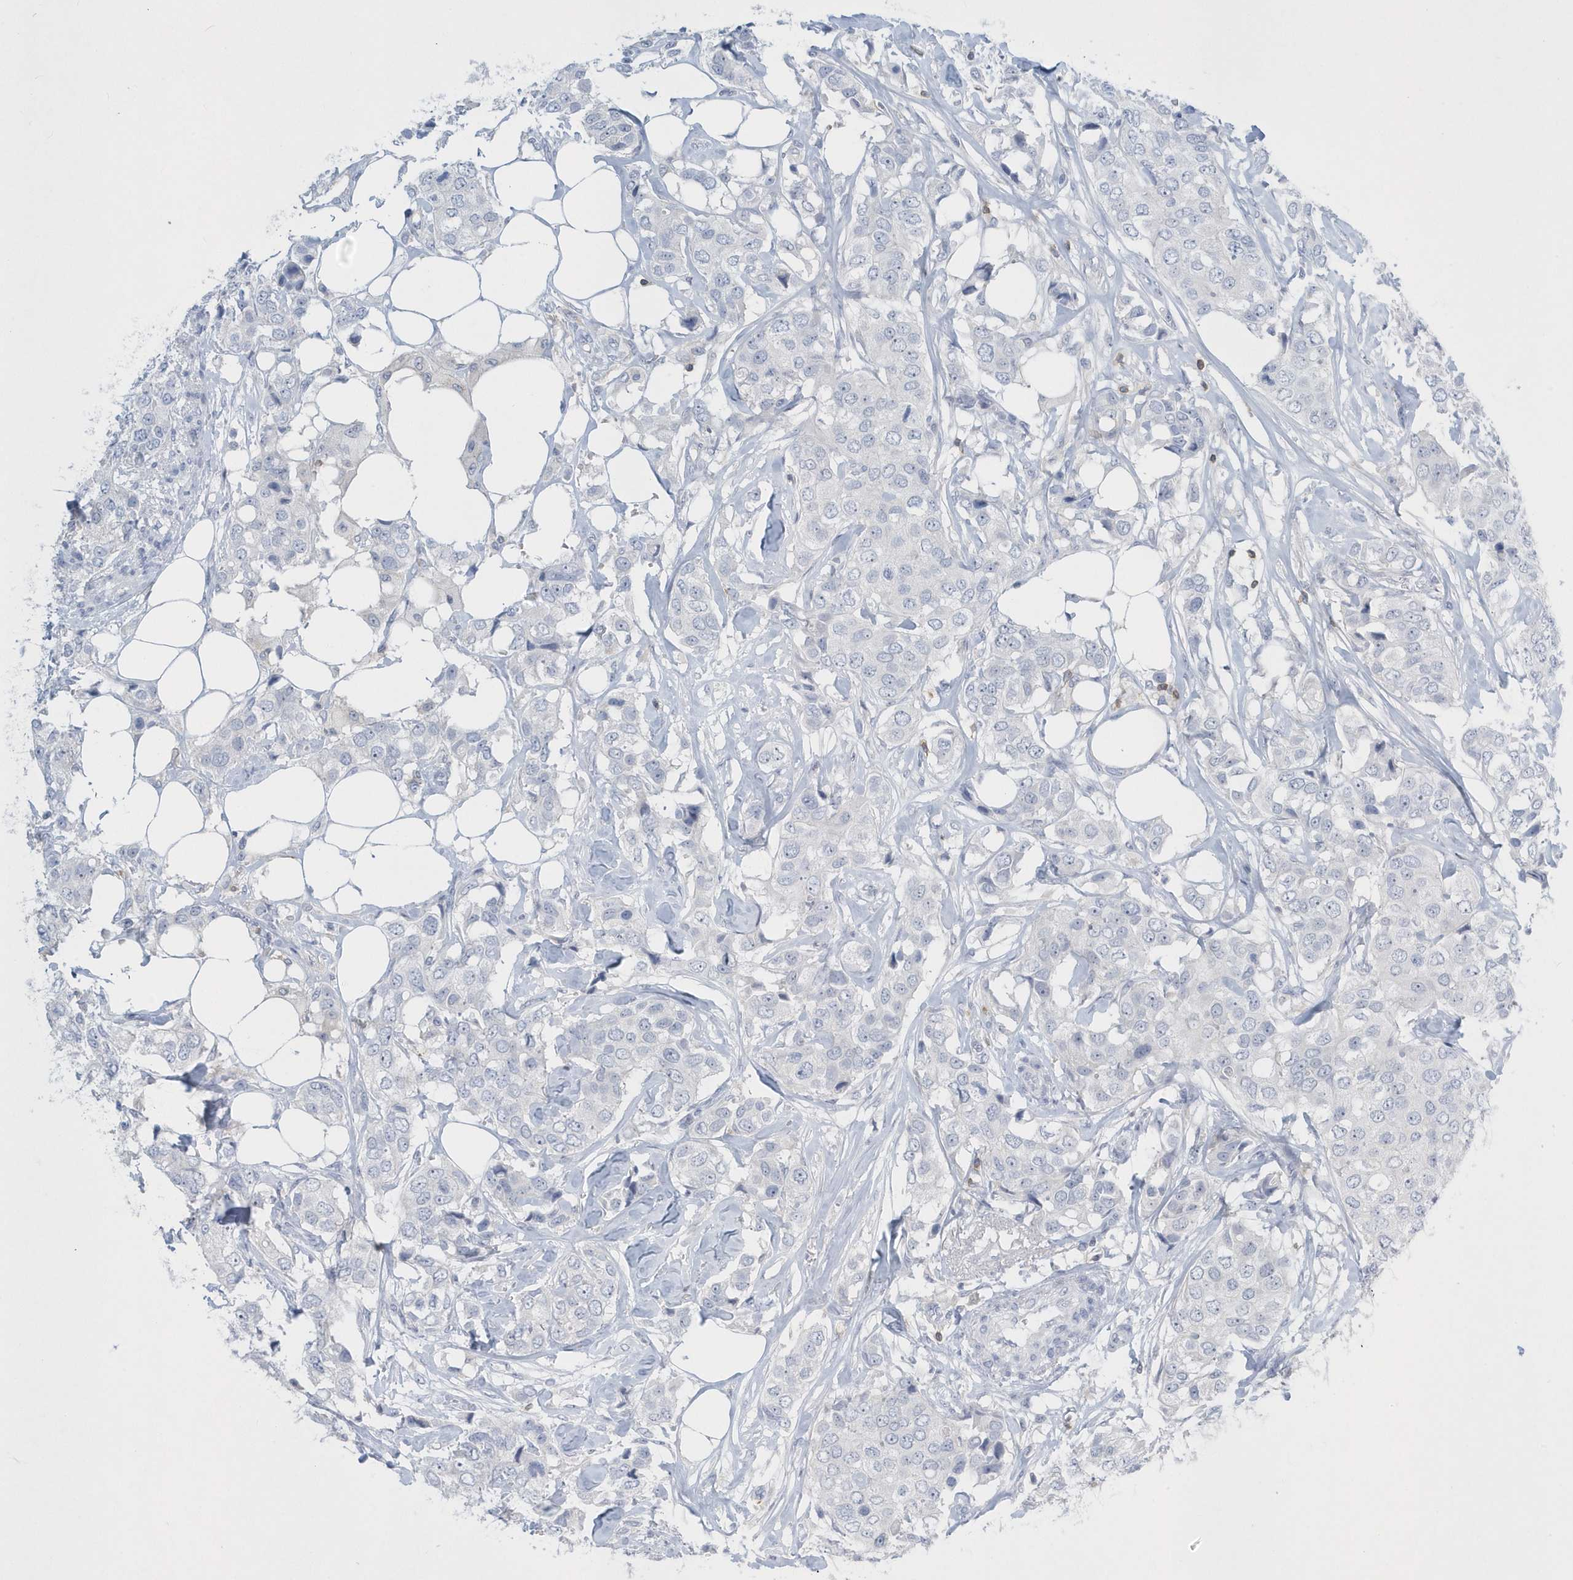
{"staining": {"intensity": "negative", "quantity": "none", "location": "none"}, "tissue": "breast cancer", "cell_type": "Tumor cells", "image_type": "cancer", "snomed": [{"axis": "morphology", "description": "Duct carcinoma"}, {"axis": "topography", "description": "Breast"}], "caption": "Immunohistochemistry of intraductal carcinoma (breast) reveals no expression in tumor cells. (DAB immunohistochemistry (IHC) with hematoxylin counter stain).", "gene": "PSD4", "patient": {"sex": "female", "age": 80}}